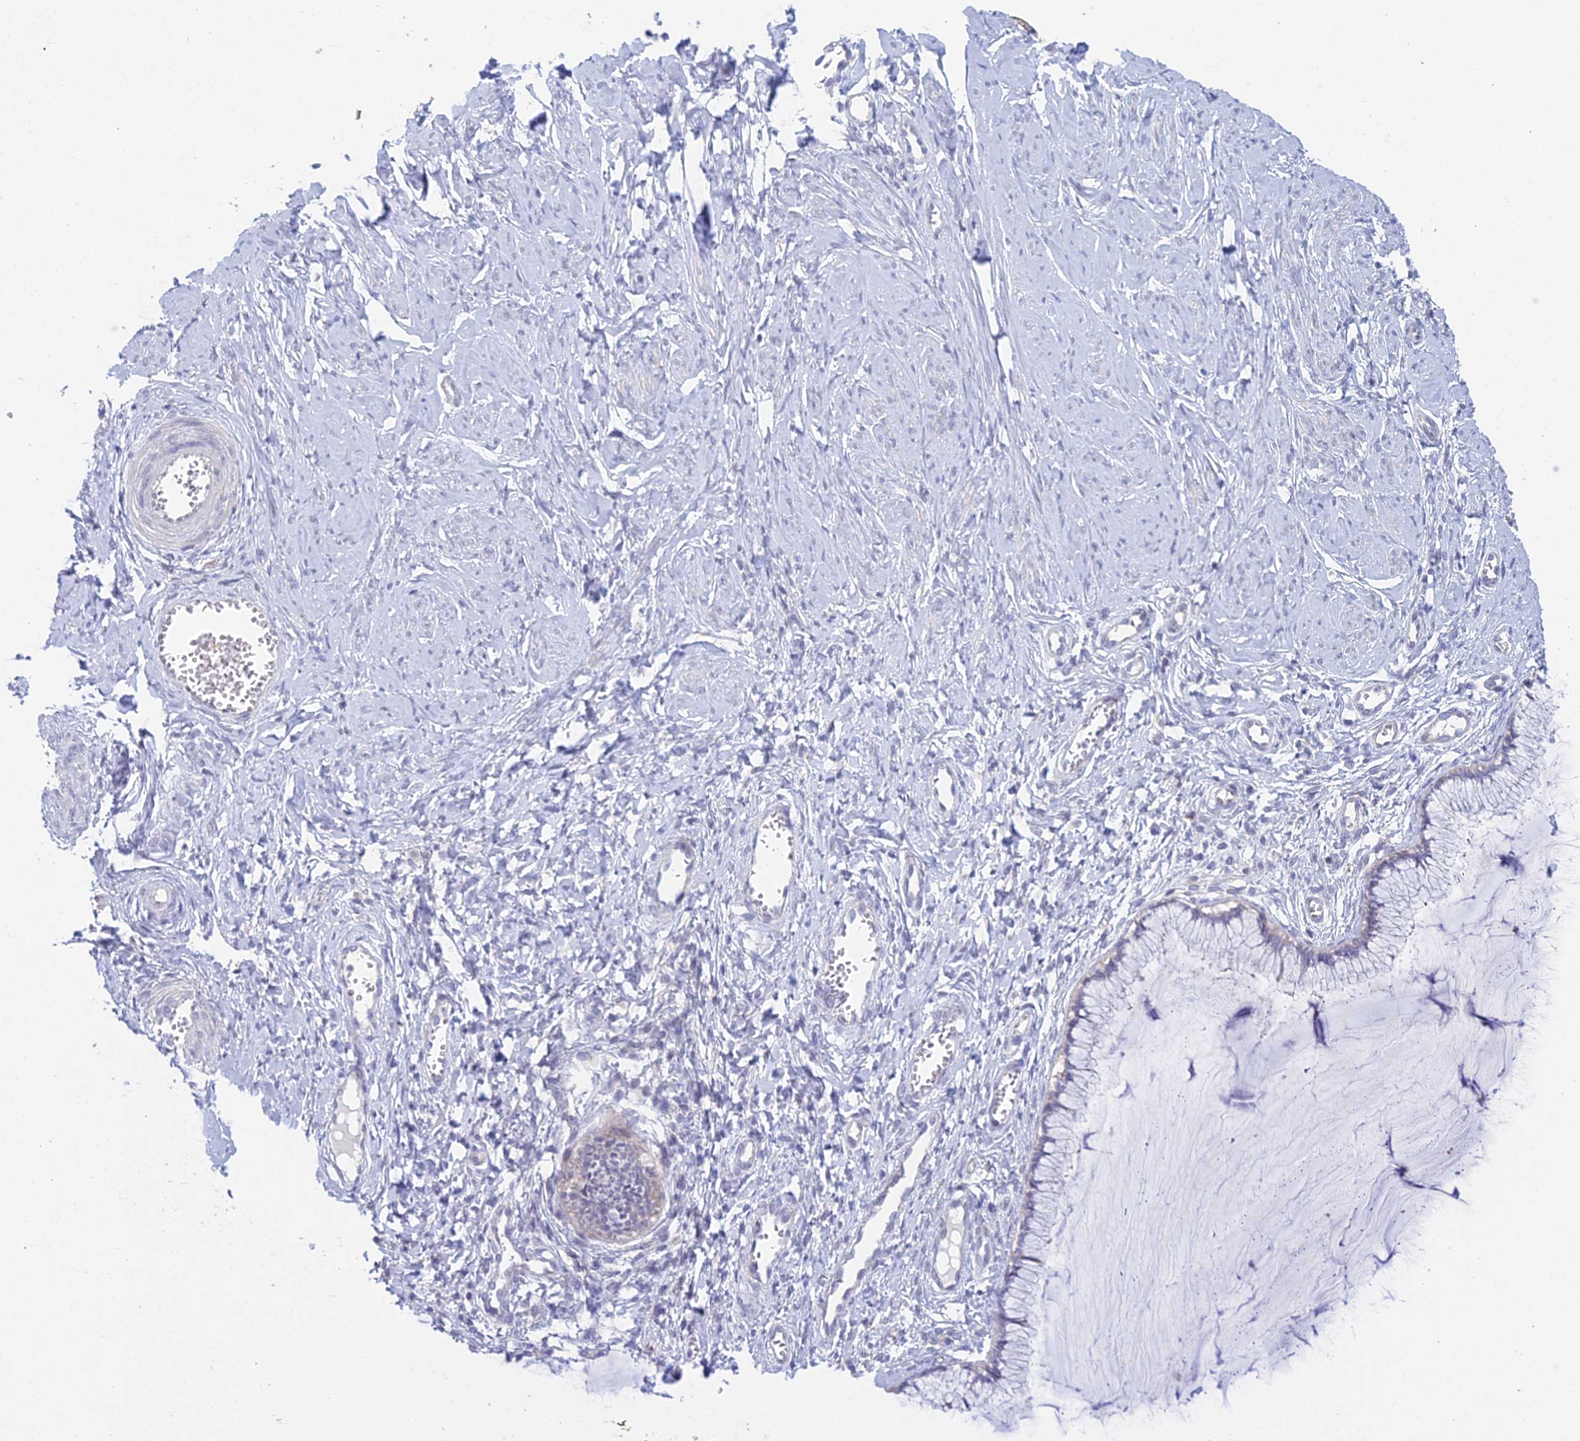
{"staining": {"intensity": "negative", "quantity": "none", "location": "none"}, "tissue": "cervix", "cell_type": "Glandular cells", "image_type": "normal", "snomed": [{"axis": "morphology", "description": "Normal tissue, NOS"}, {"axis": "morphology", "description": "Adenocarcinoma, NOS"}, {"axis": "topography", "description": "Cervix"}], "caption": "A high-resolution micrograph shows immunohistochemistry (IHC) staining of unremarkable cervix, which shows no significant staining in glandular cells. (DAB immunohistochemistry with hematoxylin counter stain).", "gene": "METTL26", "patient": {"sex": "female", "age": 29}}